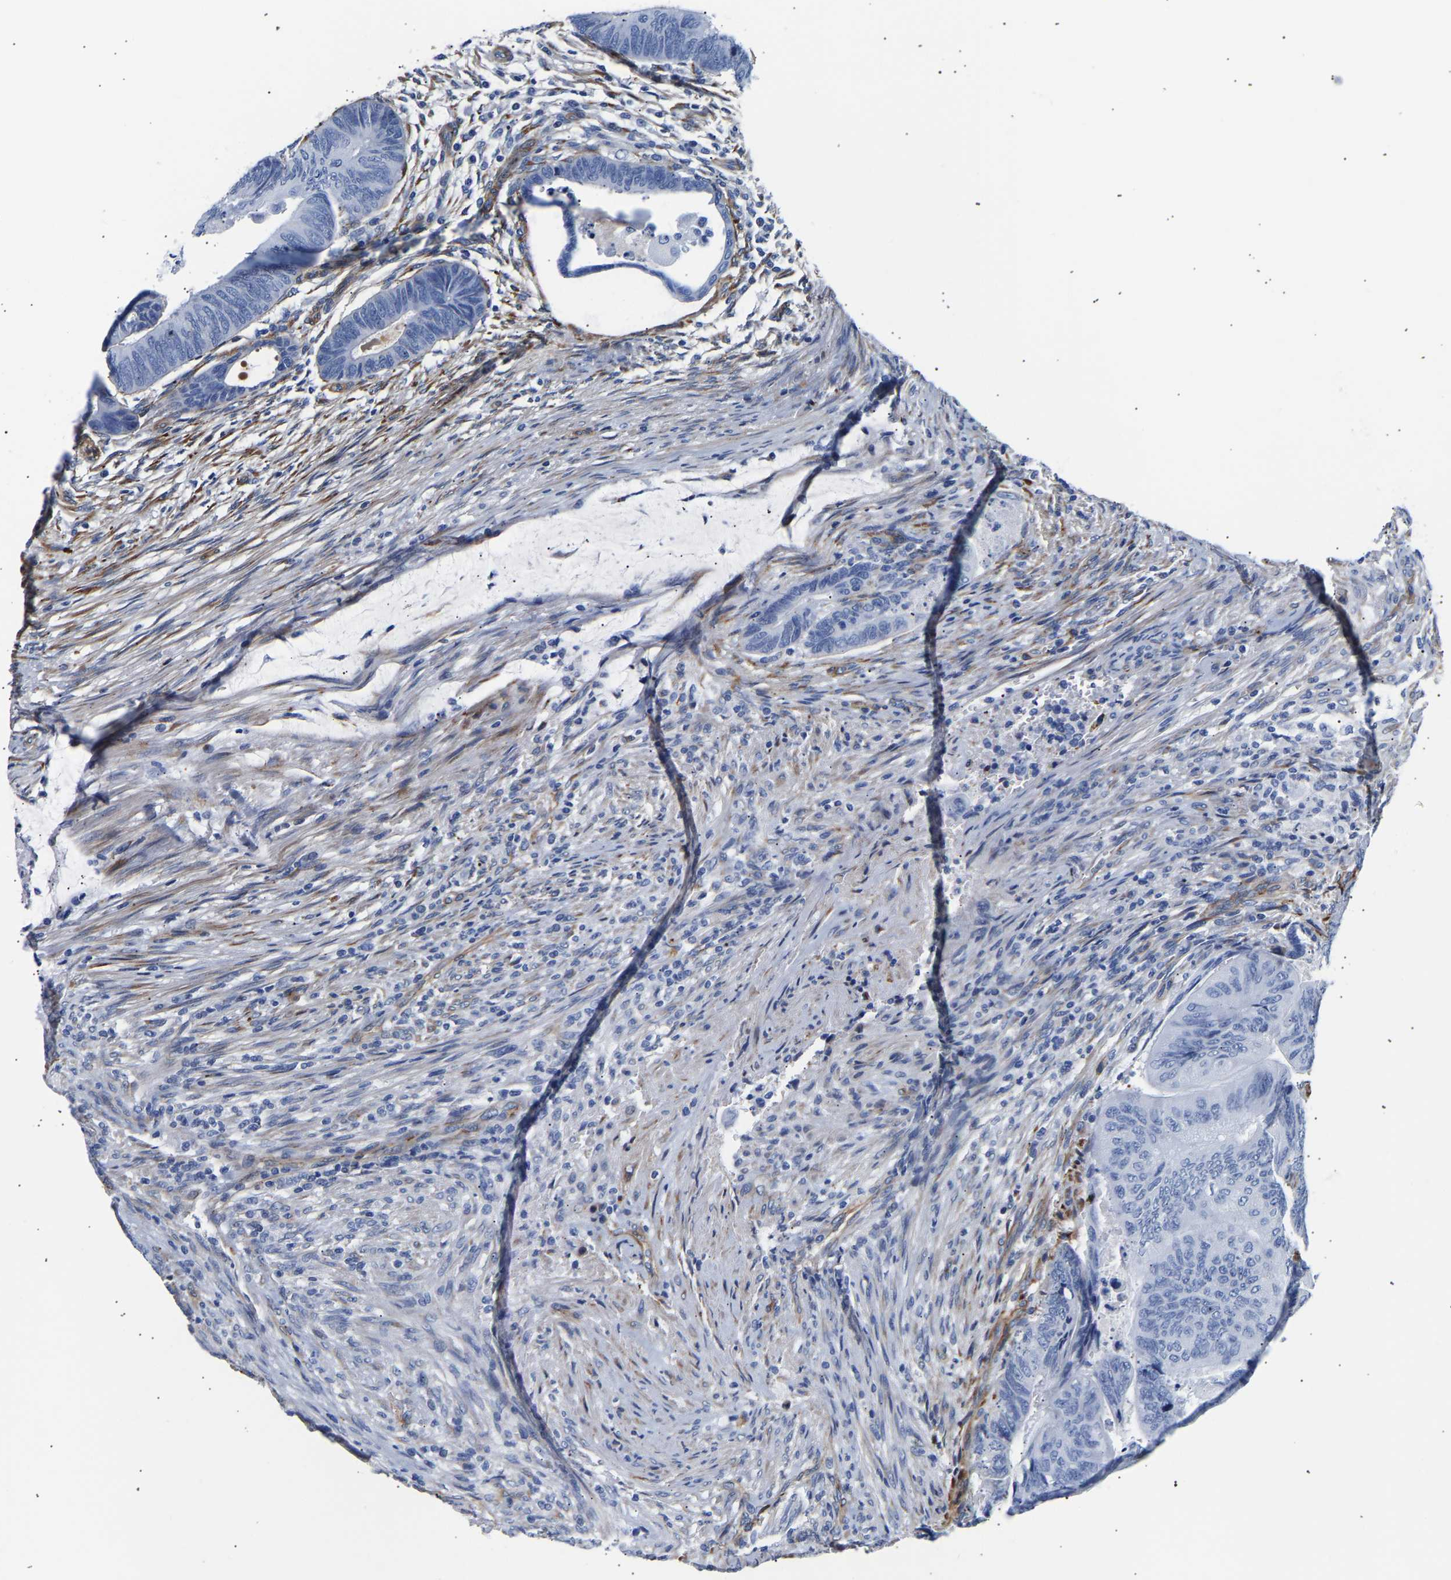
{"staining": {"intensity": "negative", "quantity": "none", "location": "none"}, "tissue": "colorectal cancer", "cell_type": "Tumor cells", "image_type": "cancer", "snomed": [{"axis": "morphology", "description": "Normal tissue, NOS"}, {"axis": "morphology", "description": "Adenocarcinoma, NOS"}, {"axis": "topography", "description": "Rectum"}, {"axis": "topography", "description": "Peripheral nerve tissue"}], "caption": "A photomicrograph of human colorectal cancer (adenocarcinoma) is negative for staining in tumor cells.", "gene": "IGFBP7", "patient": {"sex": "male", "age": 92}}